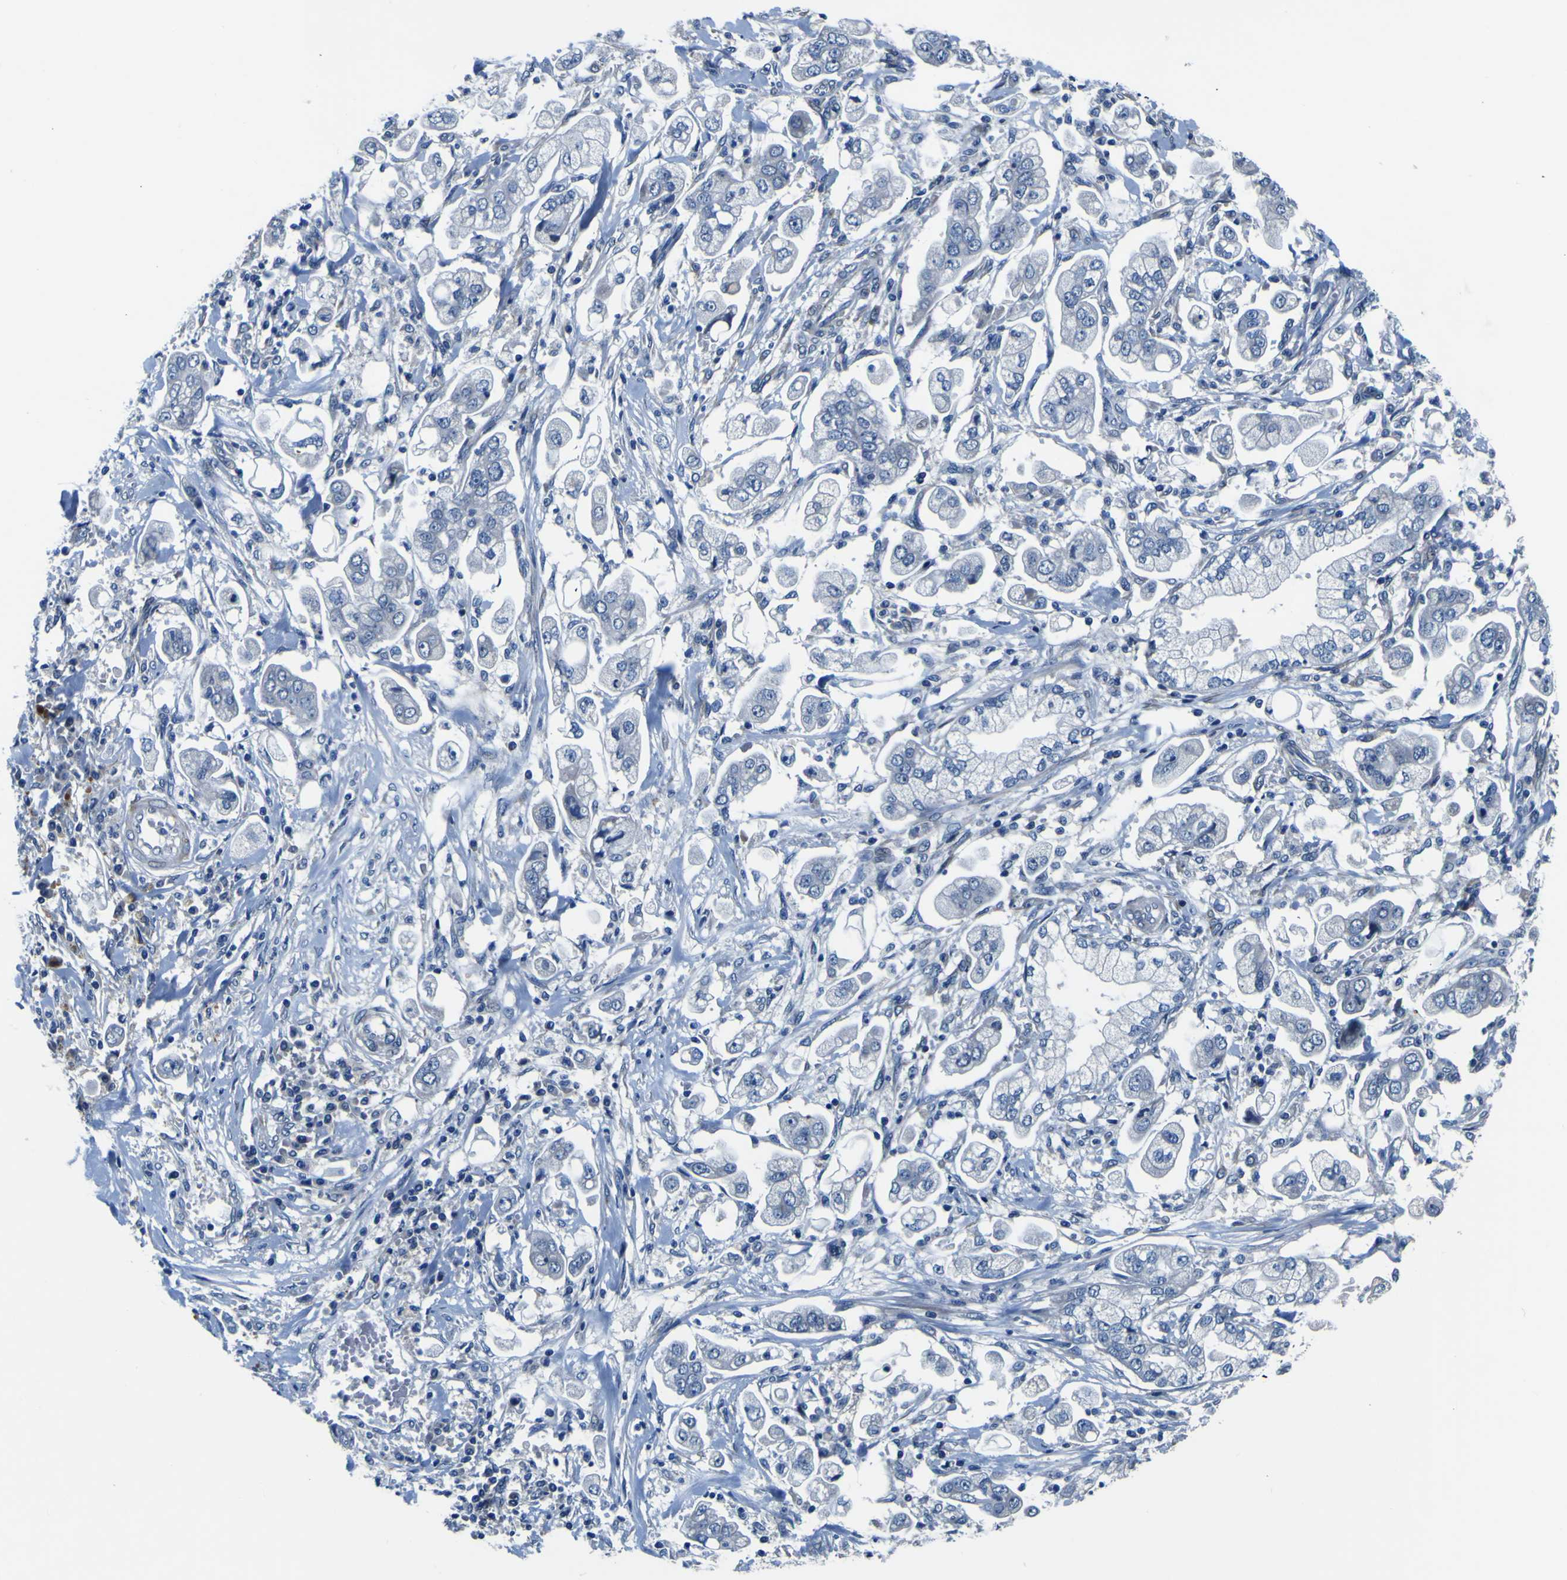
{"staining": {"intensity": "negative", "quantity": "none", "location": "none"}, "tissue": "stomach cancer", "cell_type": "Tumor cells", "image_type": "cancer", "snomed": [{"axis": "morphology", "description": "Adenocarcinoma, NOS"}, {"axis": "topography", "description": "Stomach"}], "caption": "Stomach adenocarcinoma was stained to show a protein in brown. There is no significant expression in tumor cells.", "gene": "AGAP3", "patient": {"sex": "male", "age": 62}}